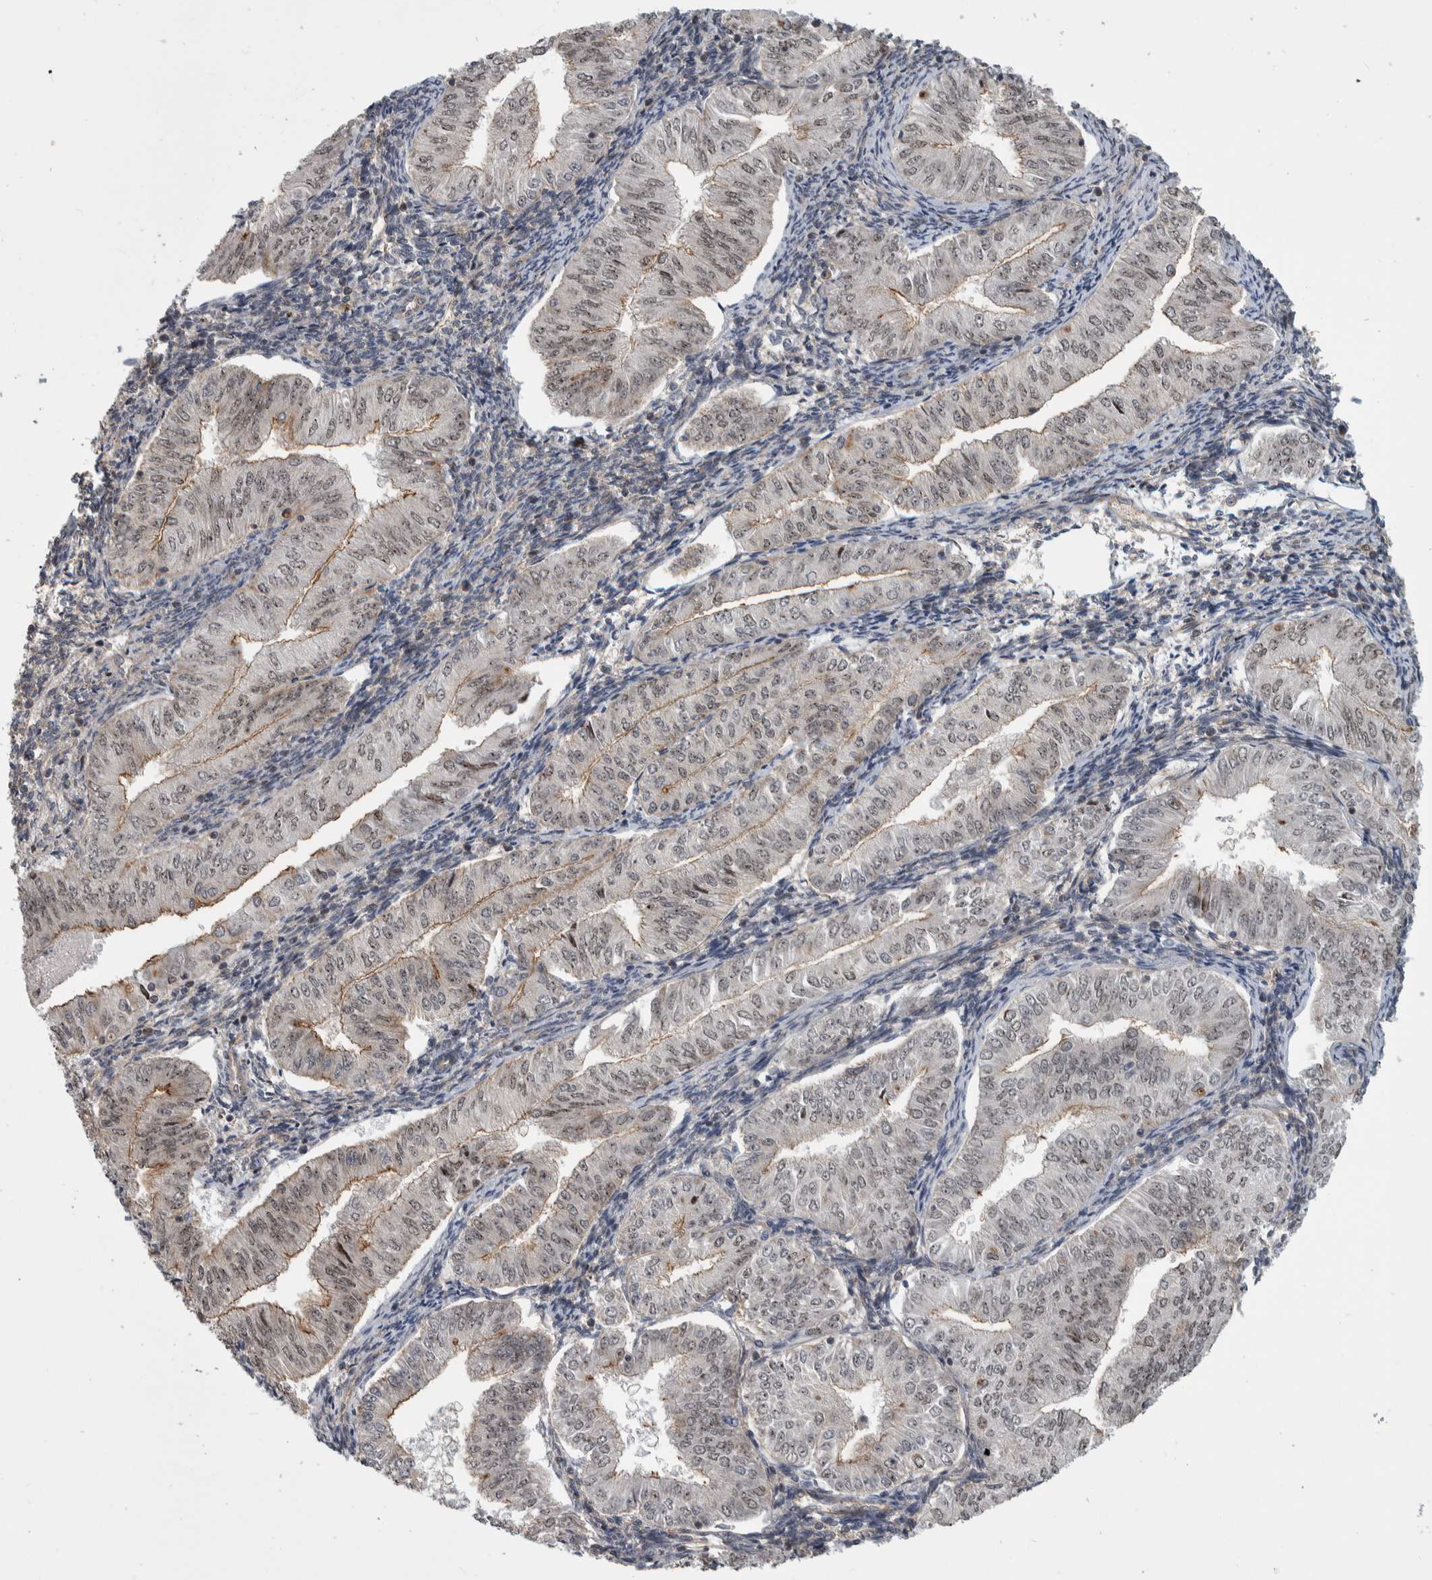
{"staining": {"intensity": "weak", "quantity": "25%-75%", "location": "cytoplasmic/membranous,nuclear"}, "tissue": "endometrial cancer", "cell_type": "Tumor cells", "image_type": "cancer", "snomed": [{"axis": "morphology", "description": "Normal tissue, NOS"}, {"axis": "morphology", "description": "Adenocarcinoma, NOS"}, {"axis": "topography", "description": "Endometrium"}], "caption": "Endometrial adenocarcinoma stained for a protein reveals weak cytoplasmic/membranous and nuclear positivity in tumor cells. Nuclei are stained in blue.", "gene": "MSL1", "patient": {"sex": "female", "age": 53}}